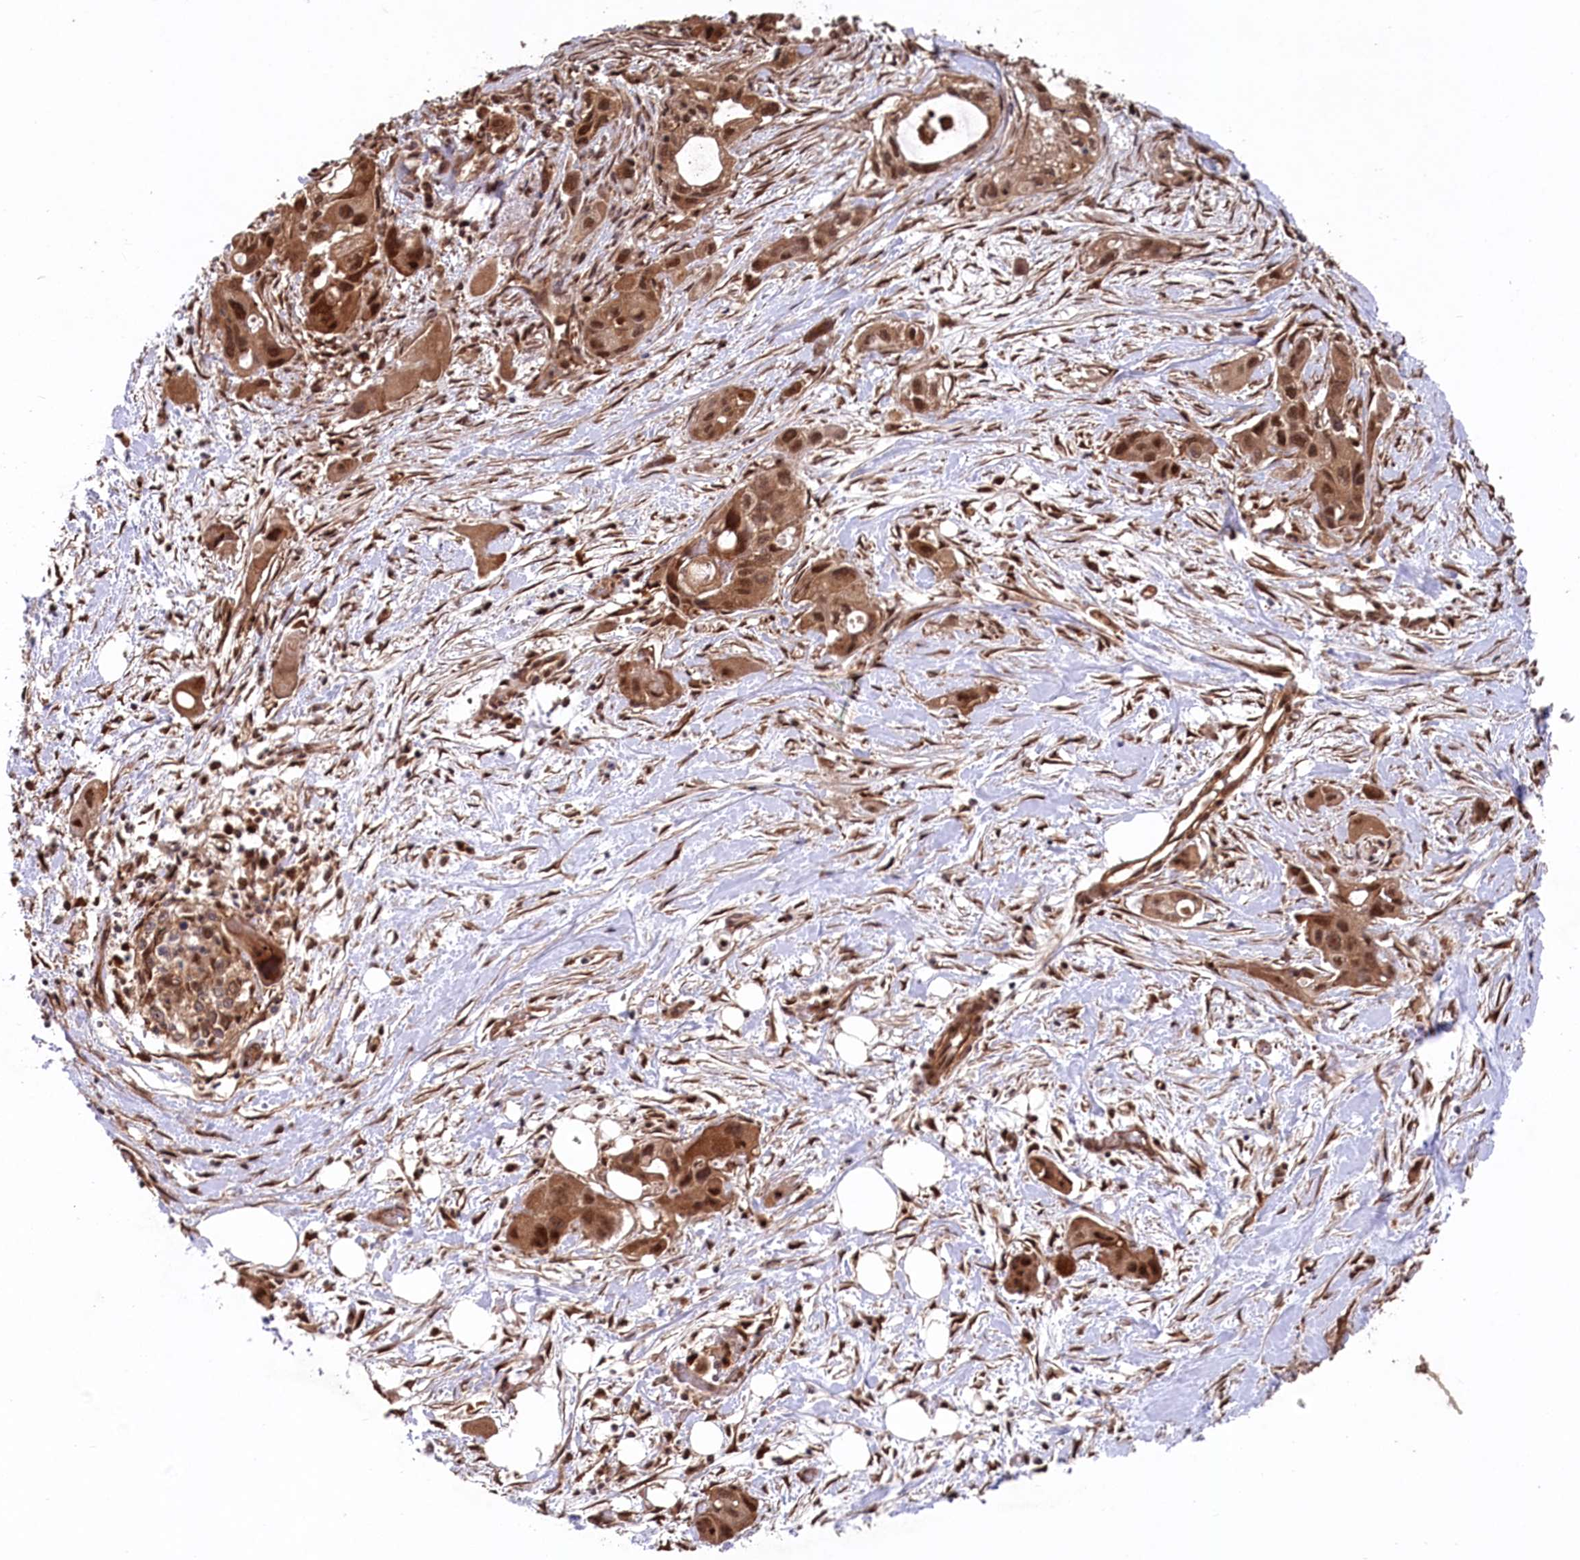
{"staining": {"intensity": "strong", "quantity": ">75%", "location": "cytoplasmic/membranous,nuclear"}, "tissue": "pancreatic cancer", "cell_type": "Tumor cells", "image_type": "cancer", "snomed": [{"axis": "morphology", "description": "Adenocarcinoma, NOS"}, {"axis": "topography", "description": "Pancreas"}], "caption": "Brown immunohistochemical staining in pancreatic cancer reveals strong cytoplasmic/membranous and nuclear positivity in about >75% of tumor cells.", "gene": "PSMA1", "patient": {"sex": "male", "age": 75}}